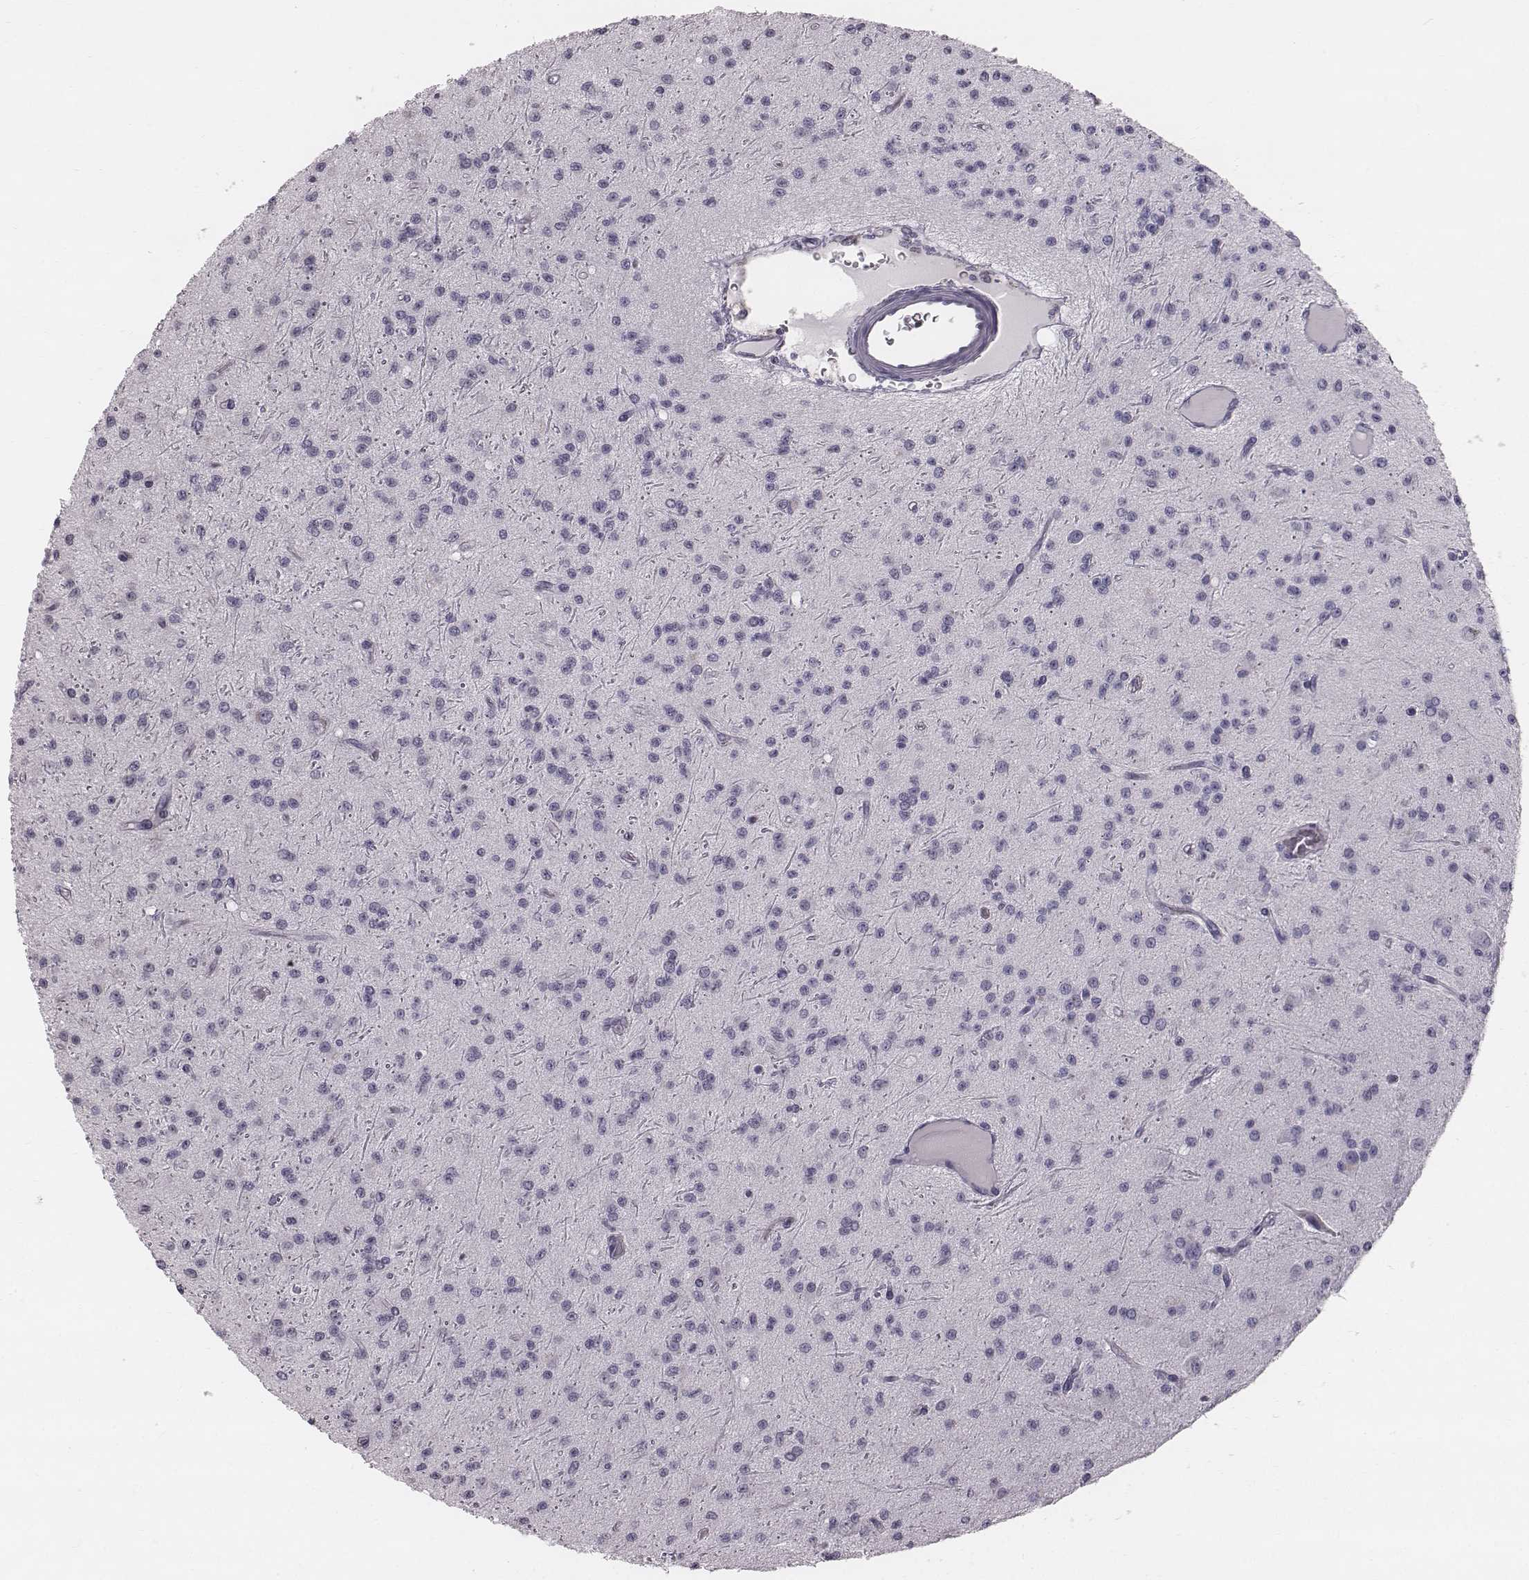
{"staining": {"intensity": "negative", "quantity": "none", "location": "none"}, "tissue": "glioma", "cell_type": "Tumor cells", "image_type": "cancer", "snomed": [{"axis": "morphology", "description": "Glioma, malignant, Low grade"}, {"axis": "topography", "description": "Brain"}], "caption": "There is no significant expression in tumor cells of malignant low-grade glioma. (Brightfield microscopy of DAB (3,3'-diaminobenzidine) immunohistochemistry at high magnification).", "gene": "C6orf58", "patient": {"sex": "male", "age": 27}}